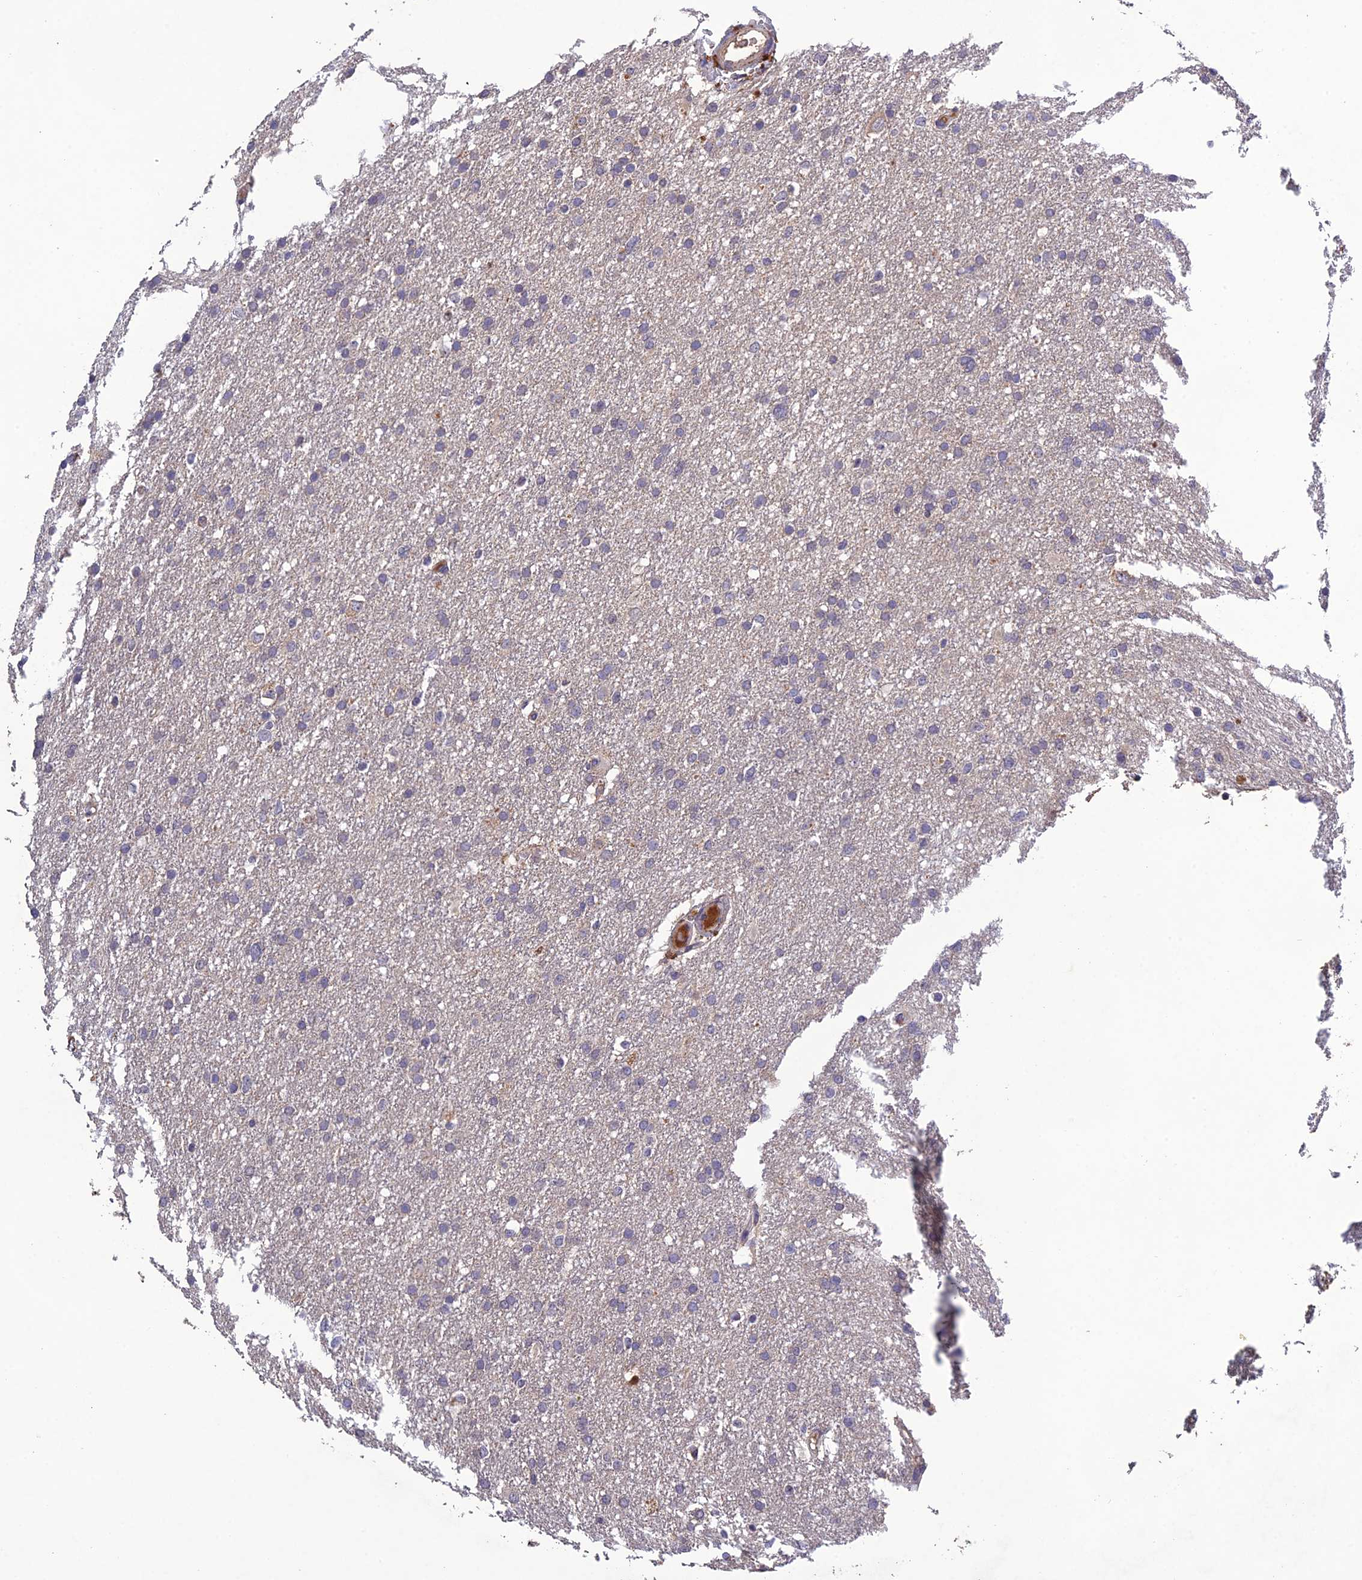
{"staining": {"intensity": "negative", "quantity": "none", "location": "none"}, "tissue": "glioma", "cell_type": "Tumor cells", "image_type": "cancer", "snomed": [{"axis": "morphology", "description": "Glioma, malignant, High grade"}, {"axis": "topography", "description": "Cerebral cortex"}], "caption": "The histopathology image demonstrates no staining of tumor cells in glioma. Nuclei are stained in blue.", "gene": "SLC39A13", "patient": {"sex": "female", "age": 36}}